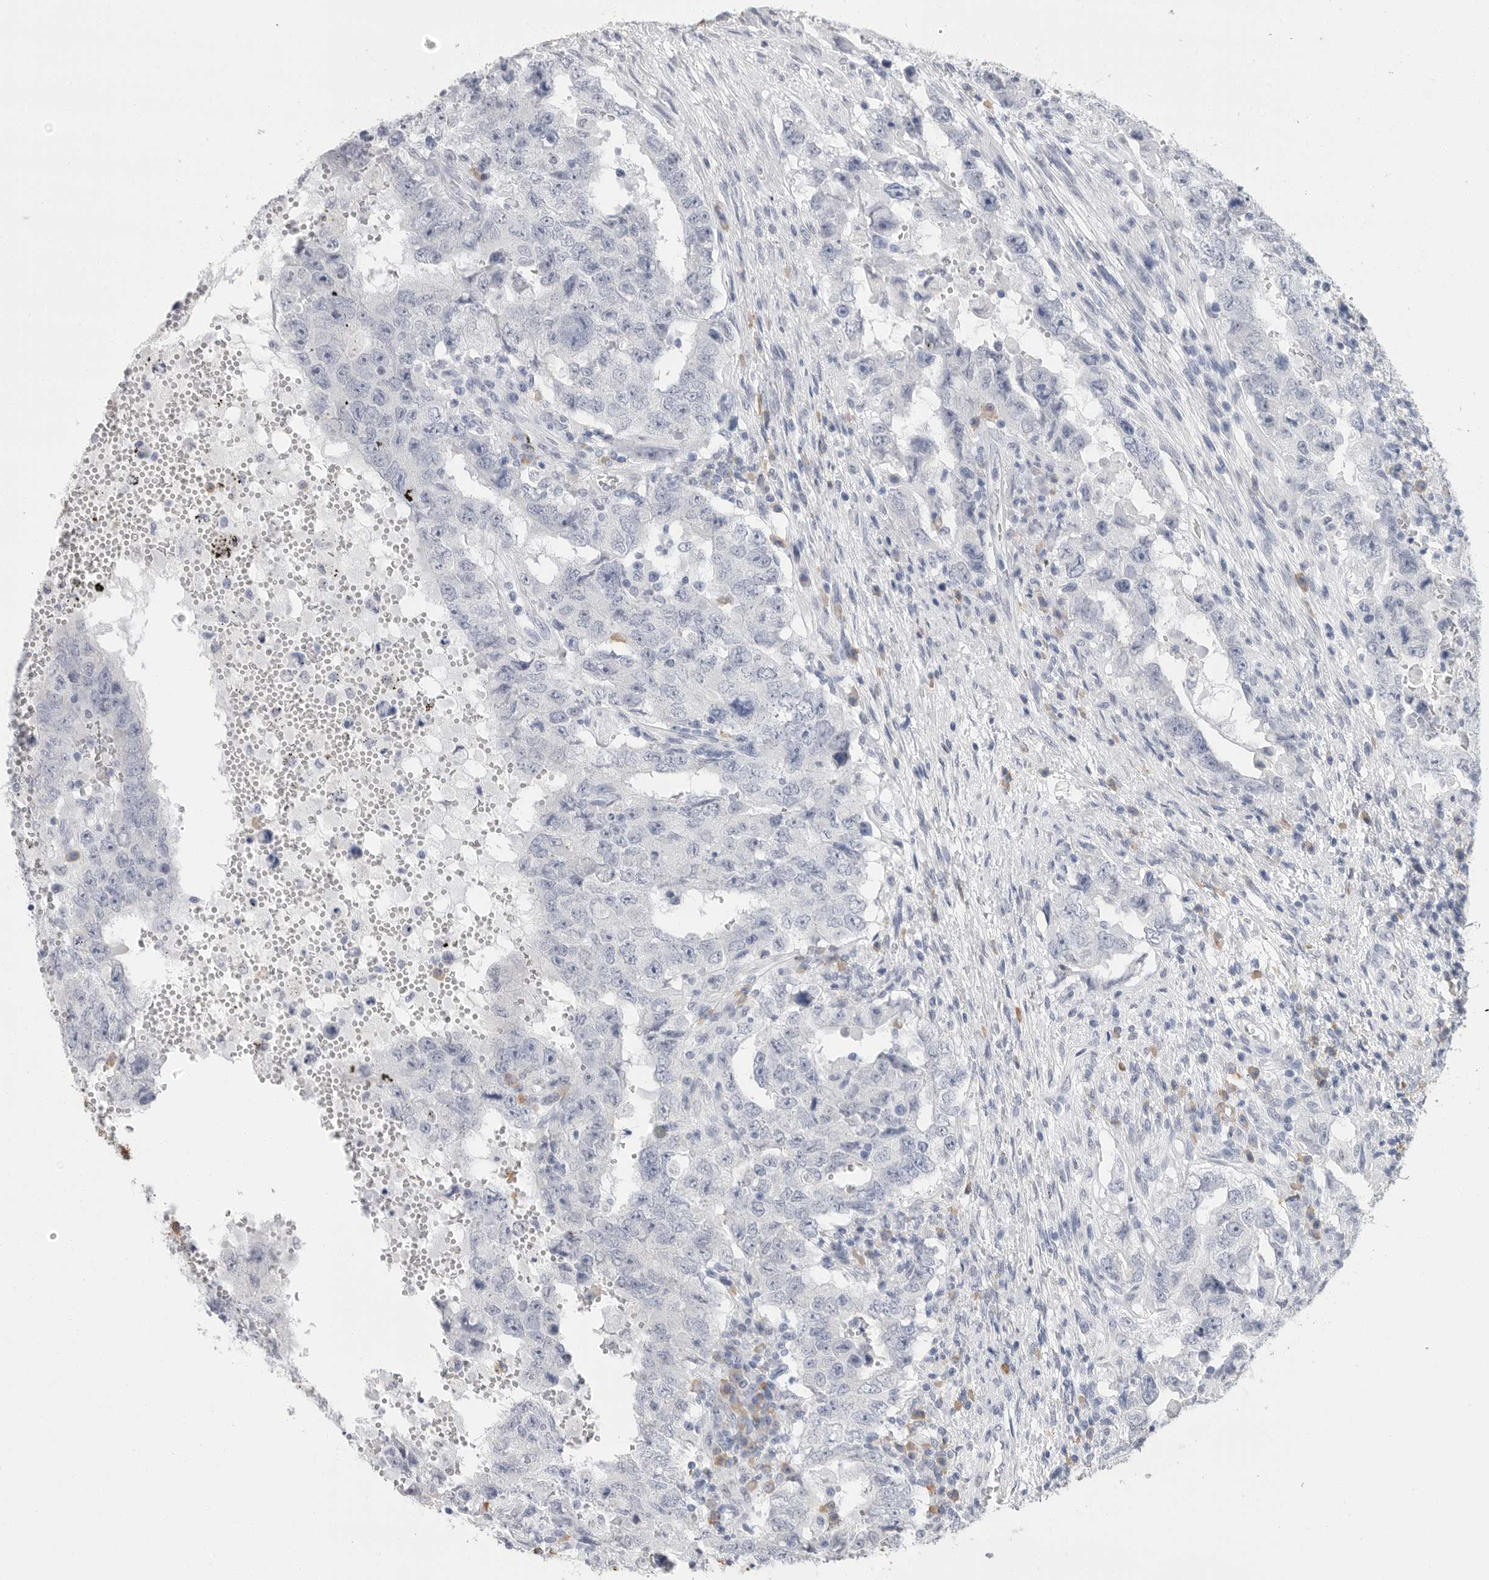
{"staining": {"intensity": "negative", "quantity": "none", "location": "none"}, "tissue": "testis cancer", "cell_type": "Tumor cells", "image_type": "cancer", "snomed": [{"axis": "morphology", "description": "Carcinoma, Embryonal, NOS"}, {"axis": "topography", "description": "Testis"}], "caption": "Immunohistochemistry image of neoplastic tissue: human testis cancer stained with DAB reveals no significant protein positivity in tumor cells.", "gene": "ARHGEF10", "patient": {"sex": "male", "age": 26}}